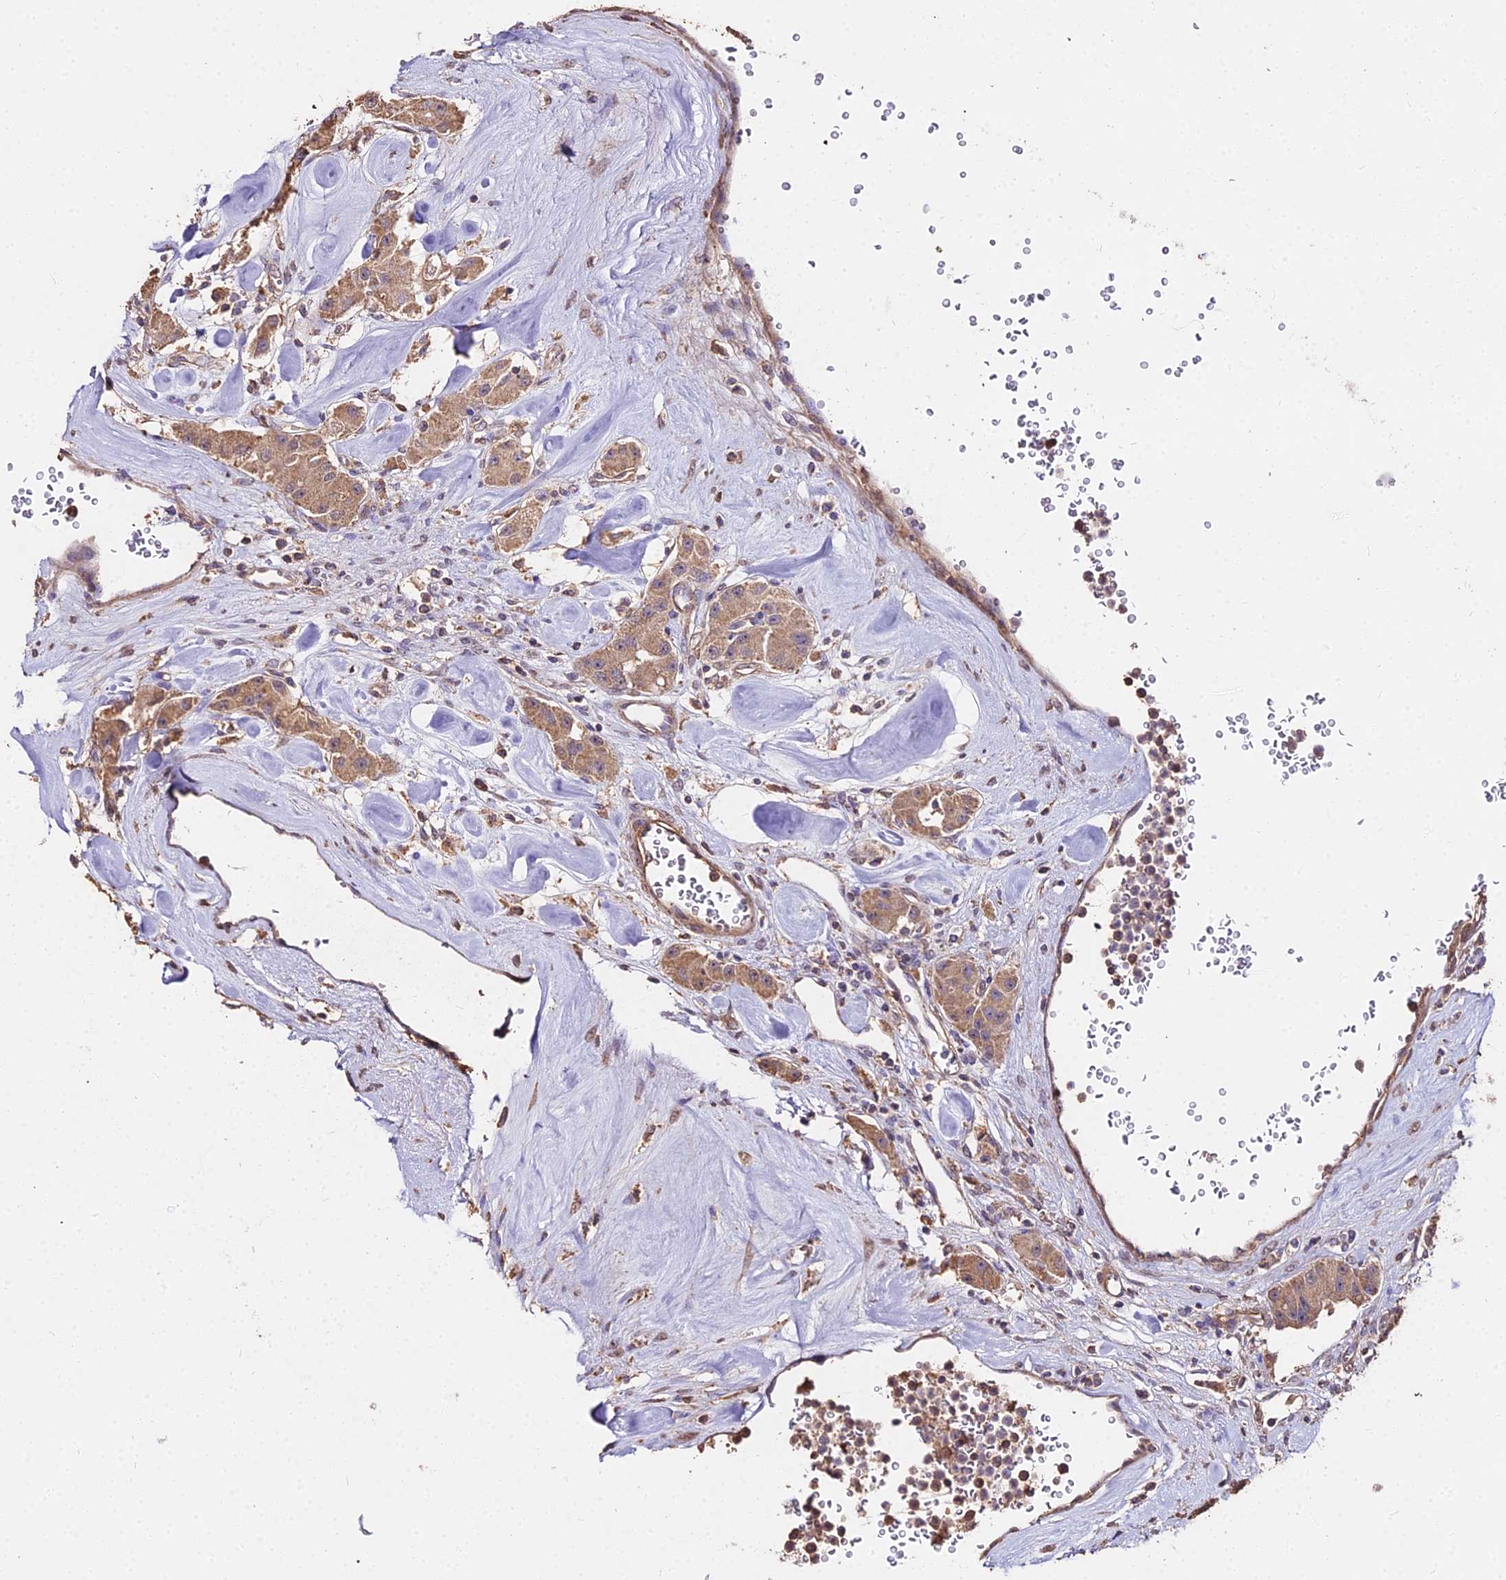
{"staining": {"intensity": "moderate", "quantity": ">75%", "location": "cytoplasmic/membranous"}, "tissue": "carcinoid", "cell_type": "Tumor cells", "image_type": "cancer", "snomed": [{"axis": "morphology", "description": "Carcinoid, malignant, NOS"}, {"axis": "topography", "description": "Pancreas"}], "caption": "Human carcinoid stained for a protein (brown) reveals moderate cytoplasmic/membranous positive staining in about >75% of tumor cells.", "gene": "METTL13", "patient": {"sex": "male", "age": 41}}